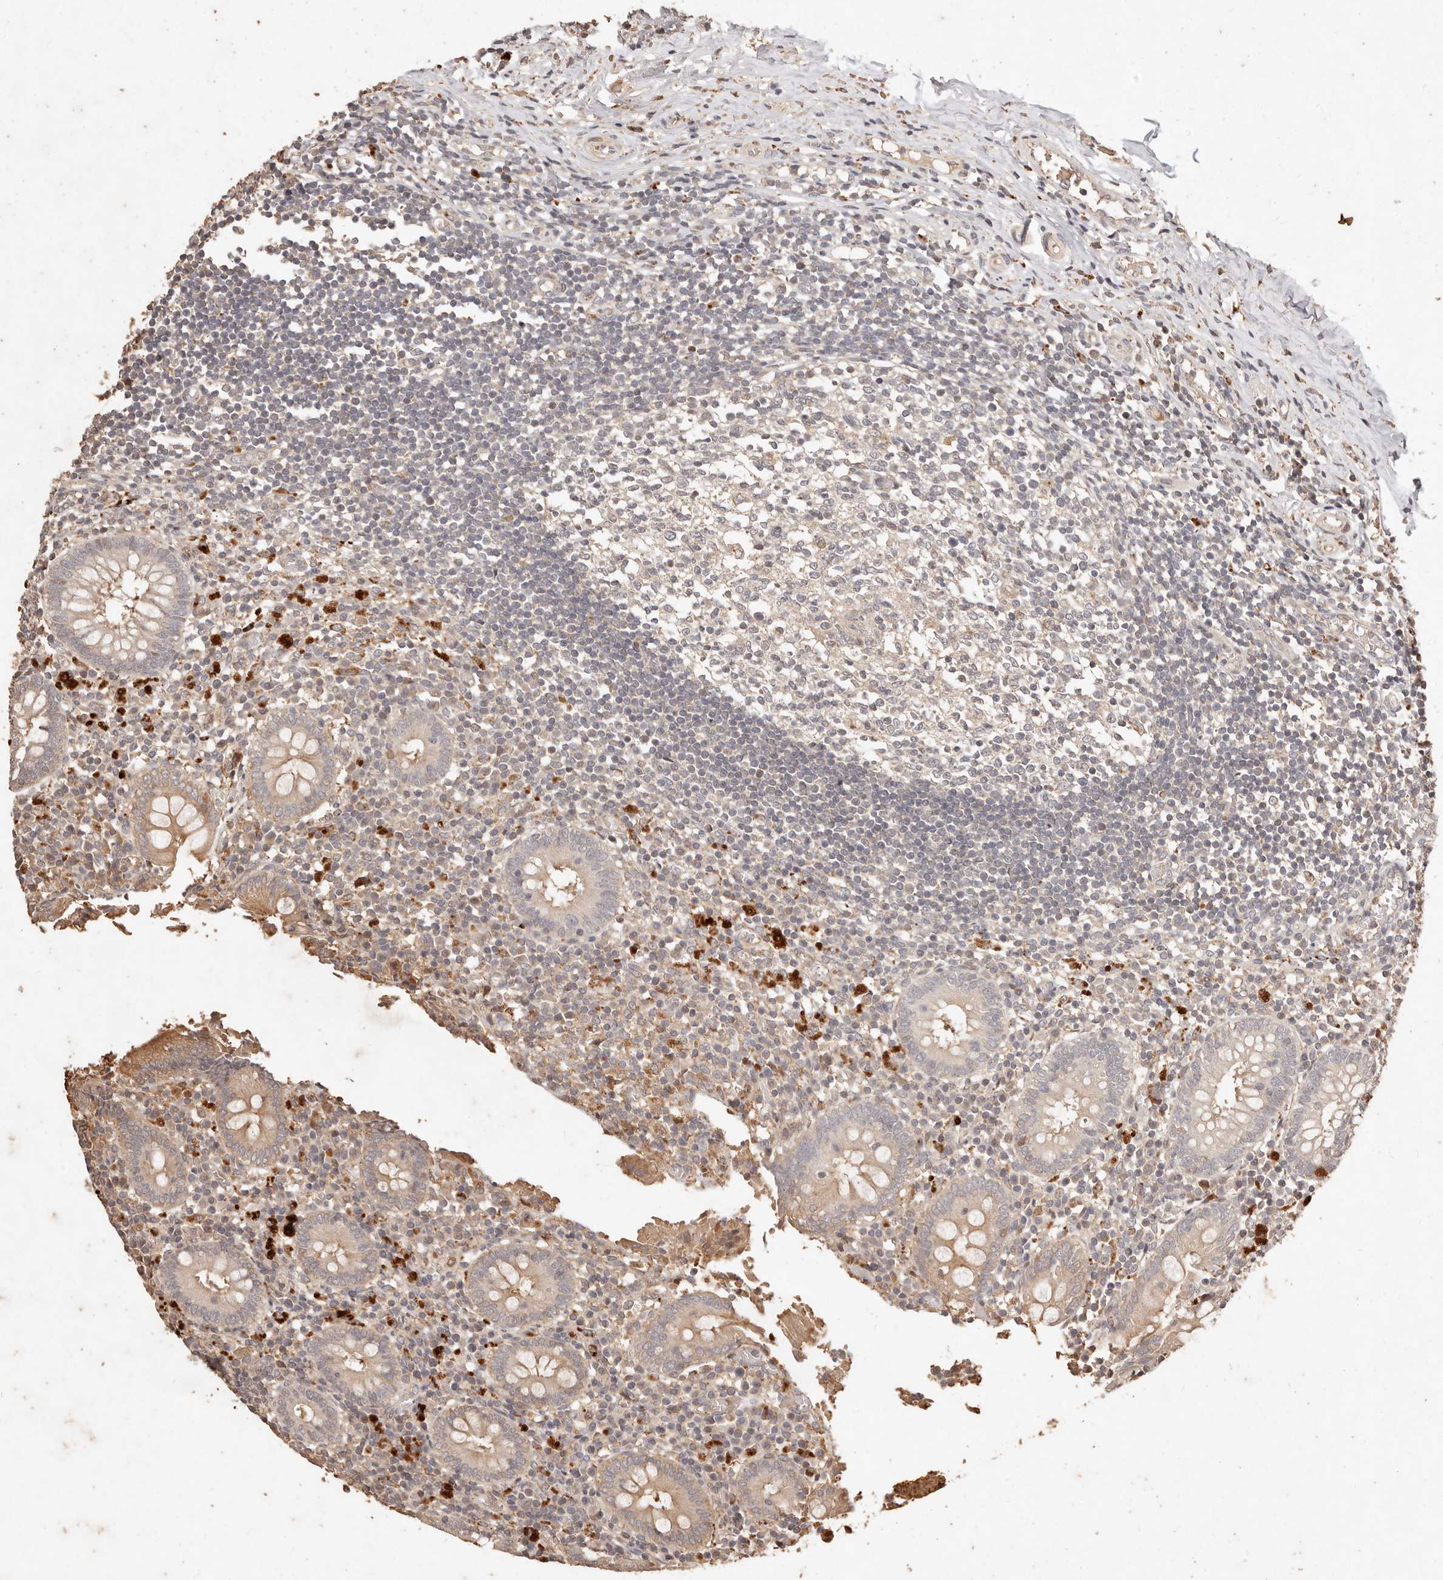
{"staining": {"intensity": "moderate", "quantity": "25%-75%", "location": "cytoplasmic/membranous"}, "tissue": "appendix", "cell_type": "Glandular cells", "image_type": "normal", "snomed": [{"axis": "morphology", "description": "Normal tissue, NOS"}, {"axis": "topography", "description": "Appendix"}], "caption": "IHC (DAB) staining of unremarkable human appendix shows moderate cytoplasmic/membranous protein expression in approximately 25%-75% of glandular cells.", "gene": "KIF9", "patient": {"sex": "female", "age": 17}}